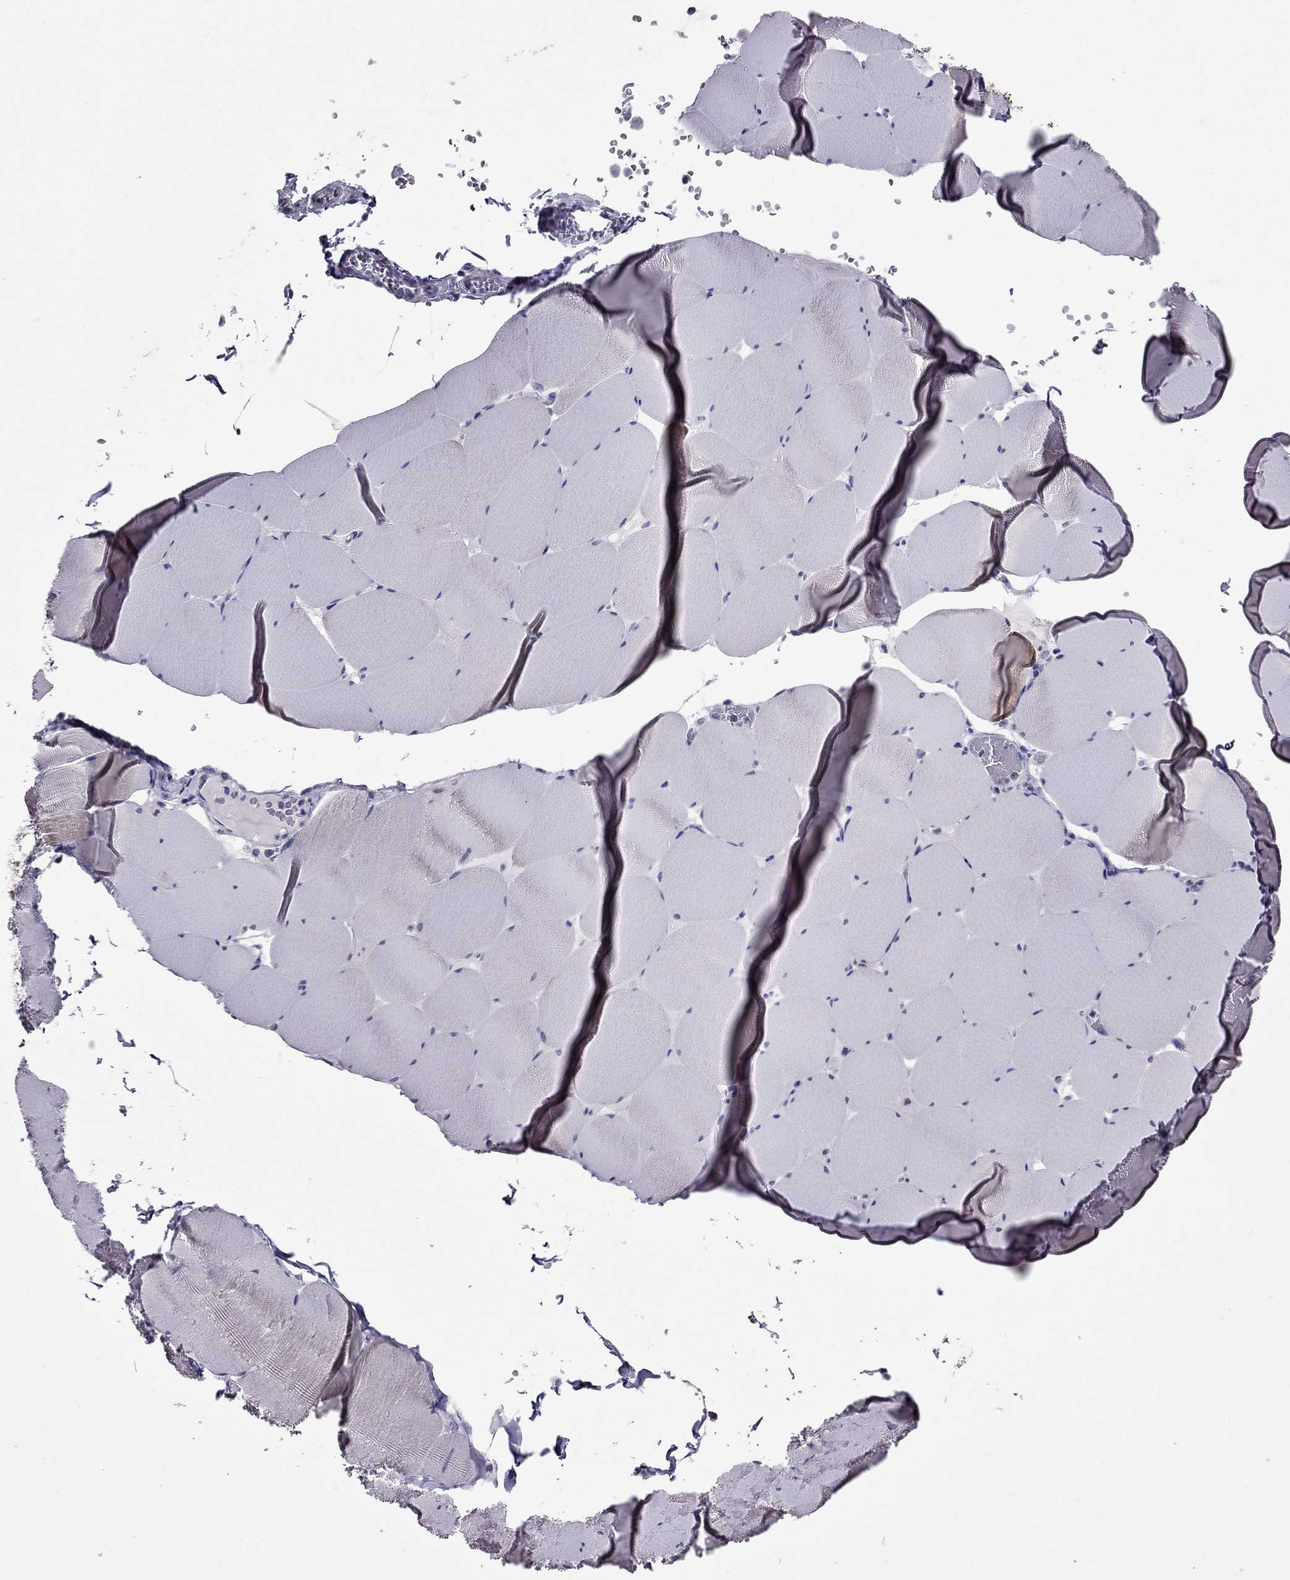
{"staining": {"intensity": "negative", "quantity": "none", "location": "none"}, "tissue": "skeletal muscle", "cell_type": "Myocytes", "image_type": "normal", "snomed": [{"axis": "morphology", "description": "Normal tissue, NOS"}, {"axis": "morphology", "description": "Malignant melanoma, Metastatic site"}, {"axis": "topography", "description": "Skeletal muscle"}], "caption": "DAB immunohistochemical staining of unremarkable skeletal muscle exhibits no significant expression in myocytes.", "gene": "OXCT2", "patient": {"sex": "male", "age": 50}}